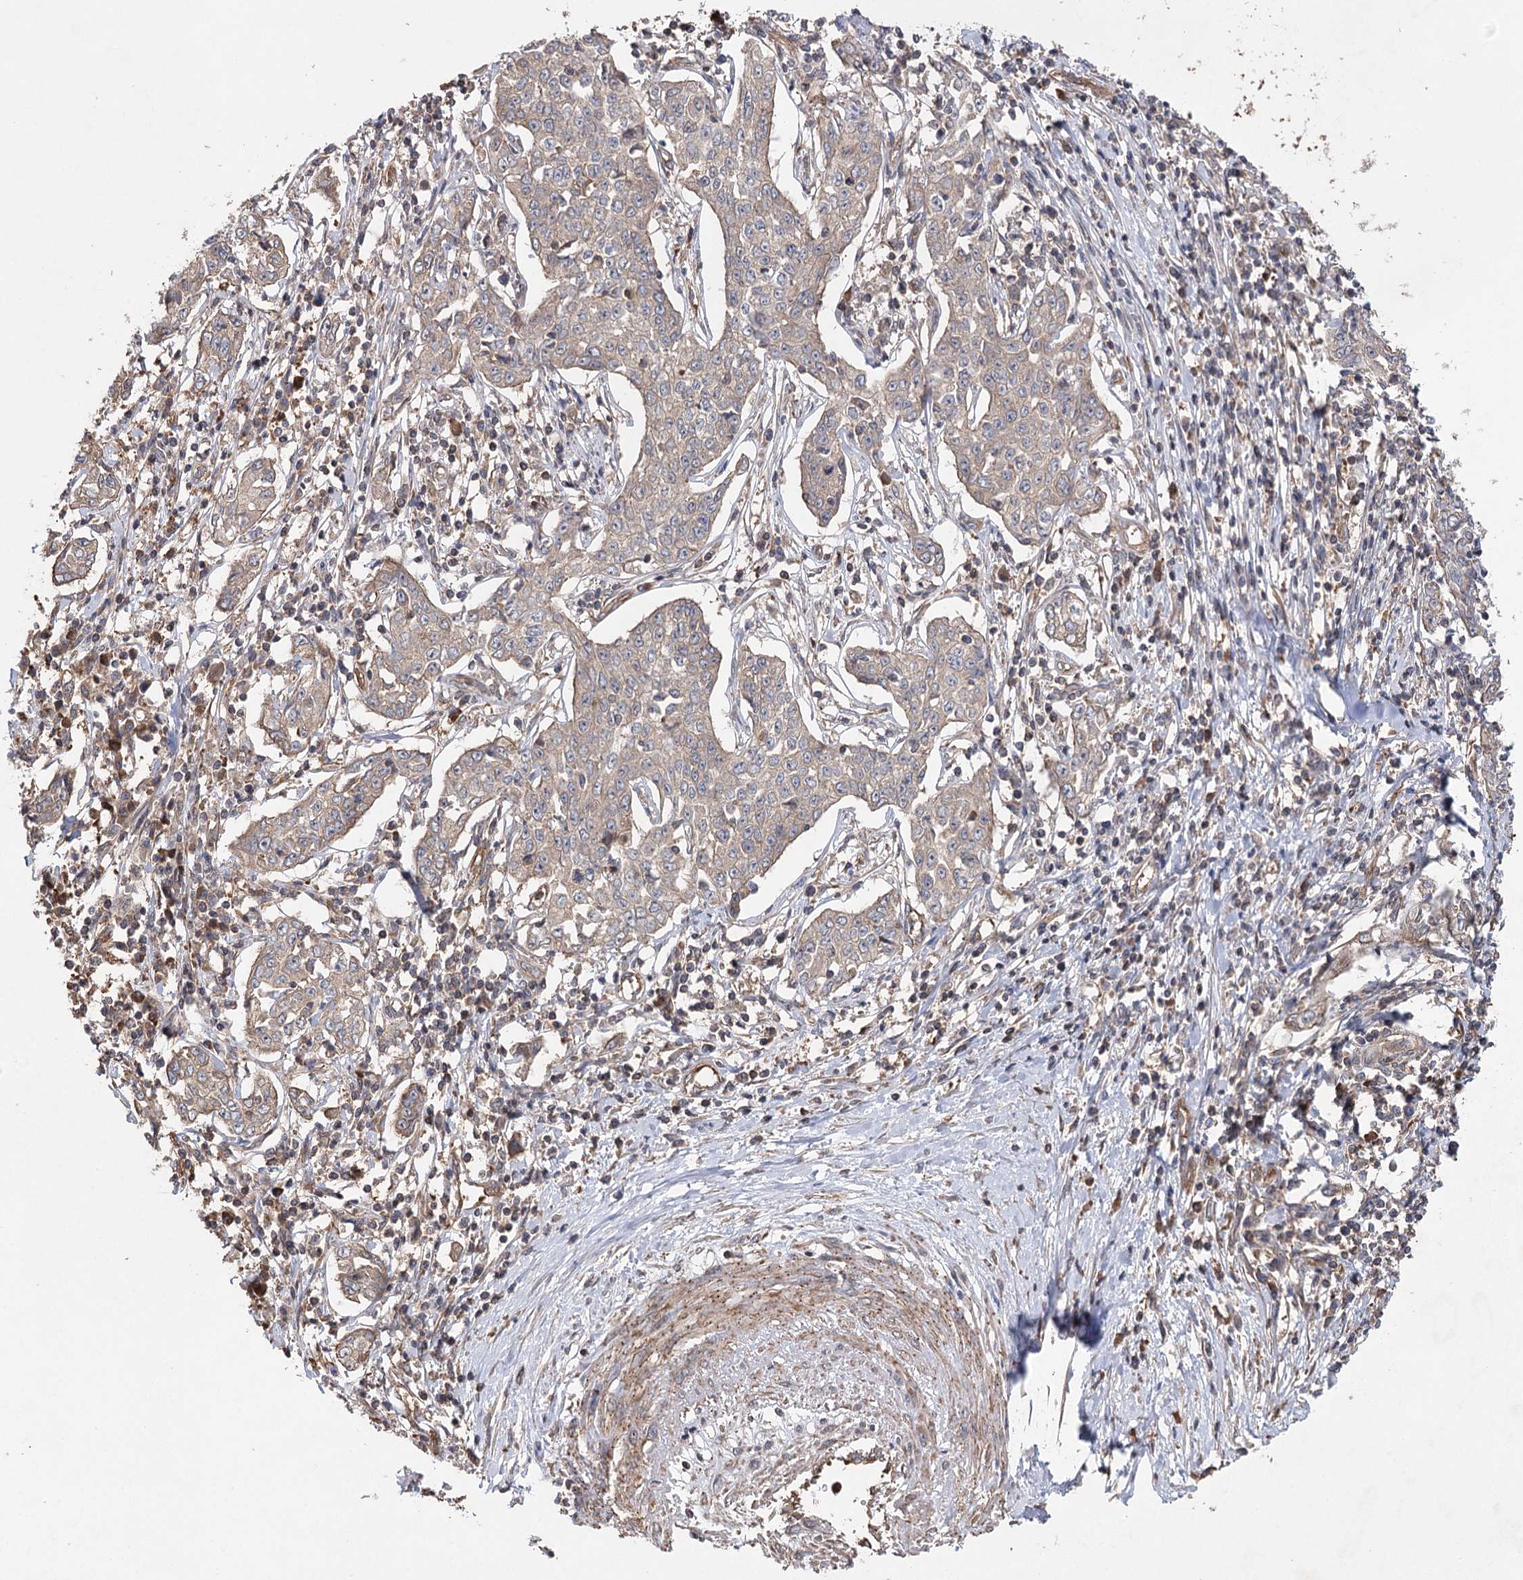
{"staining": {"intensity": "negative", "quantity": "none", "location": "none"}, "tissue": "cervical cancer", "cell_type": "Tumor cells", "image_type": "cancer", "snomed": [{"axis": "morphology", "description": "Squamous cell carcinoma, NOS"}, {"axis": "topography", "description": "Cervix"}], "caption": "High magnification brightfield microscopy of cervical cancer (squamous cell carcinoma) stained with DAB (brown) and counterstained with hematoxylin (blue): tumor cells show no significant staining.", "gene": "LARS2", "patient": {"sex": "female", "age": 35}}